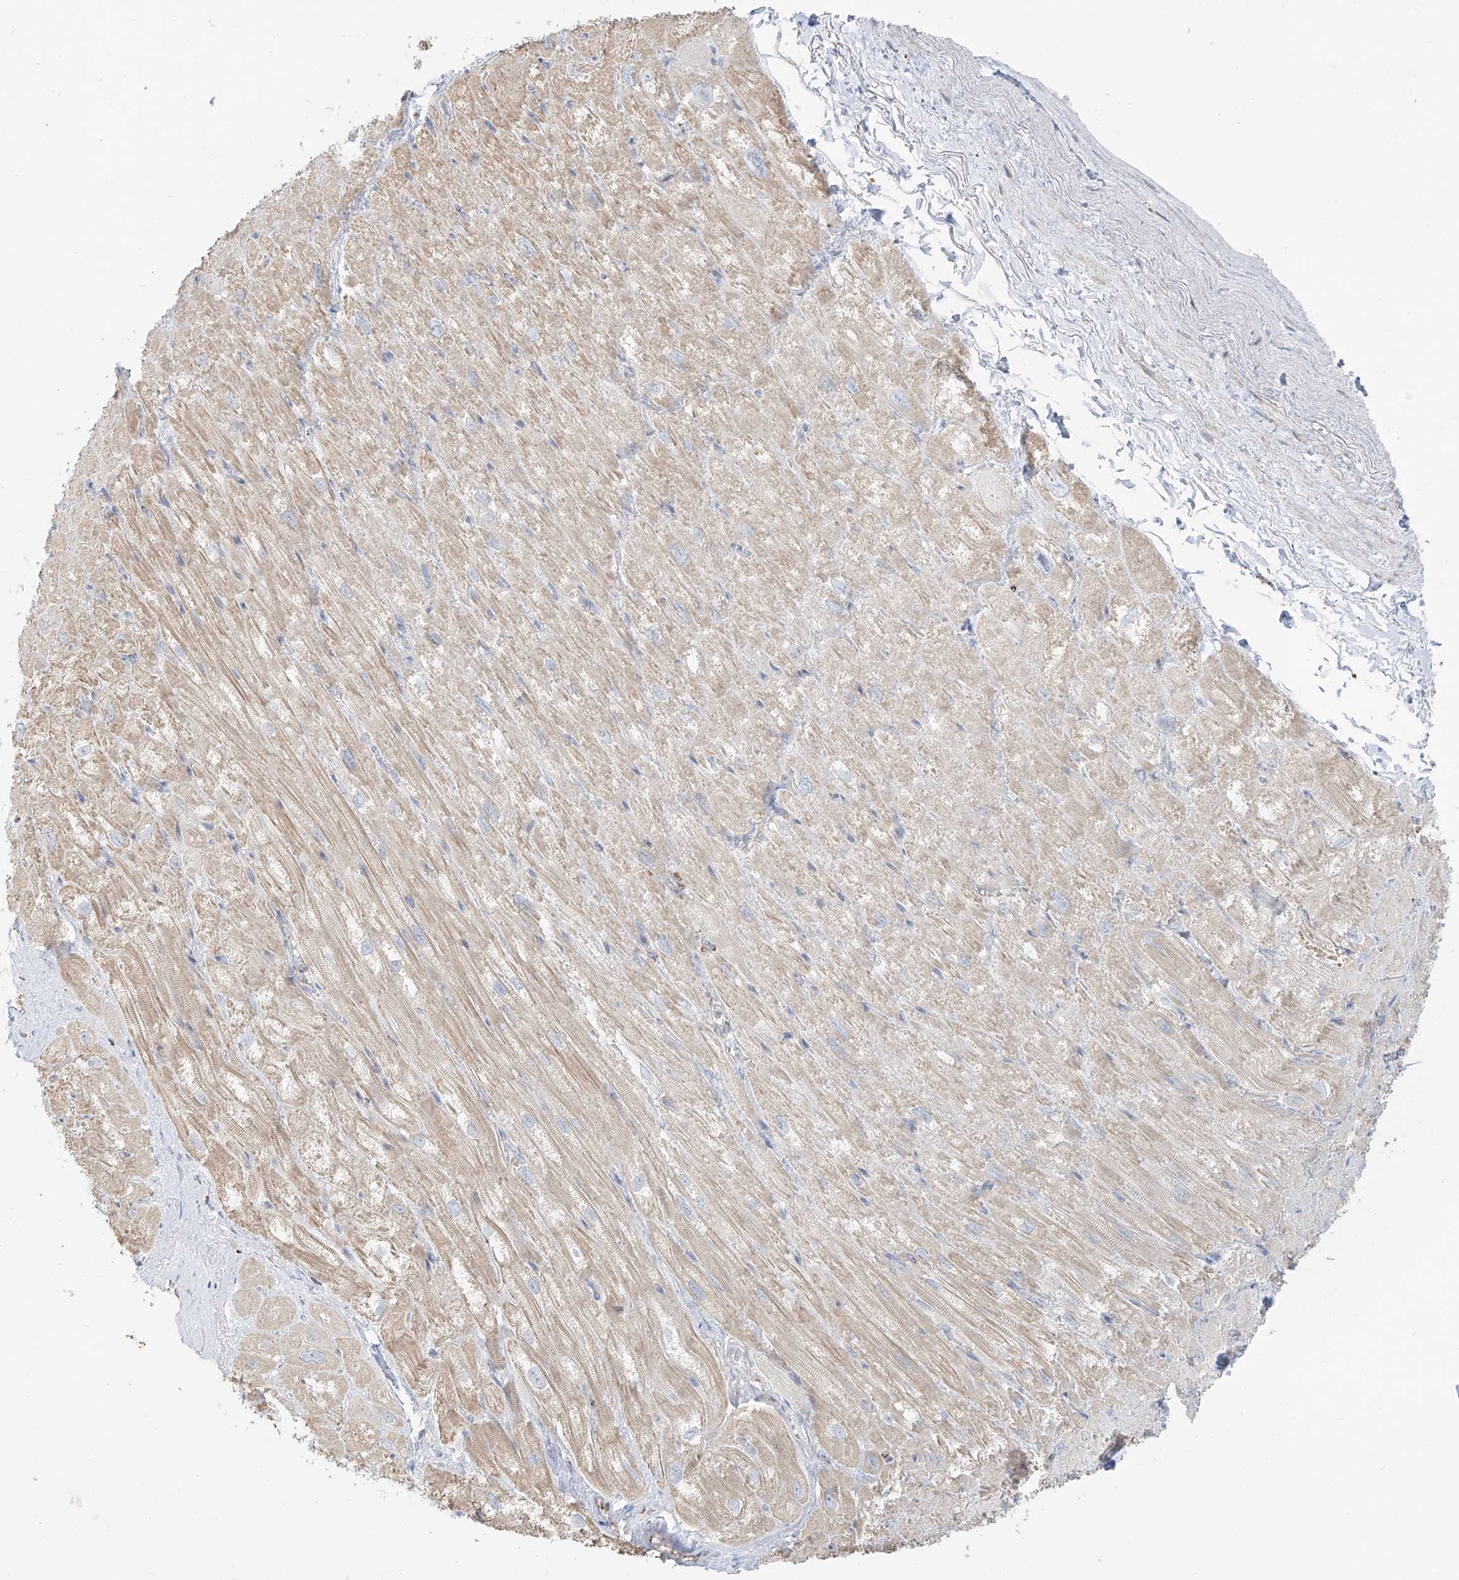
{"staining": {"intensity": "weak", "quantity": "25%-75%", "location": "cytoplasmic/membranous"}, "tissue": "heart muscle", "cell_type": "Cardiomyocytes", "image_type": "normal", "snomed": [{"axis": "morphology", "description": "Normal tissue, NOS"}, {"axis": "topography", "description": "Heart"}], "caption": "IHC micrograph of normal heart muscle: human heart muscle stained using immunohistochemistry shows low levels of weak protein expression localized specifically in the cytoplasmic/membranous of cardiomyocytes, appearing as a cytoplasmic/membranous brown color.", "gene": "ETHE1", "patient": {"sex": "male", "age": 50}}